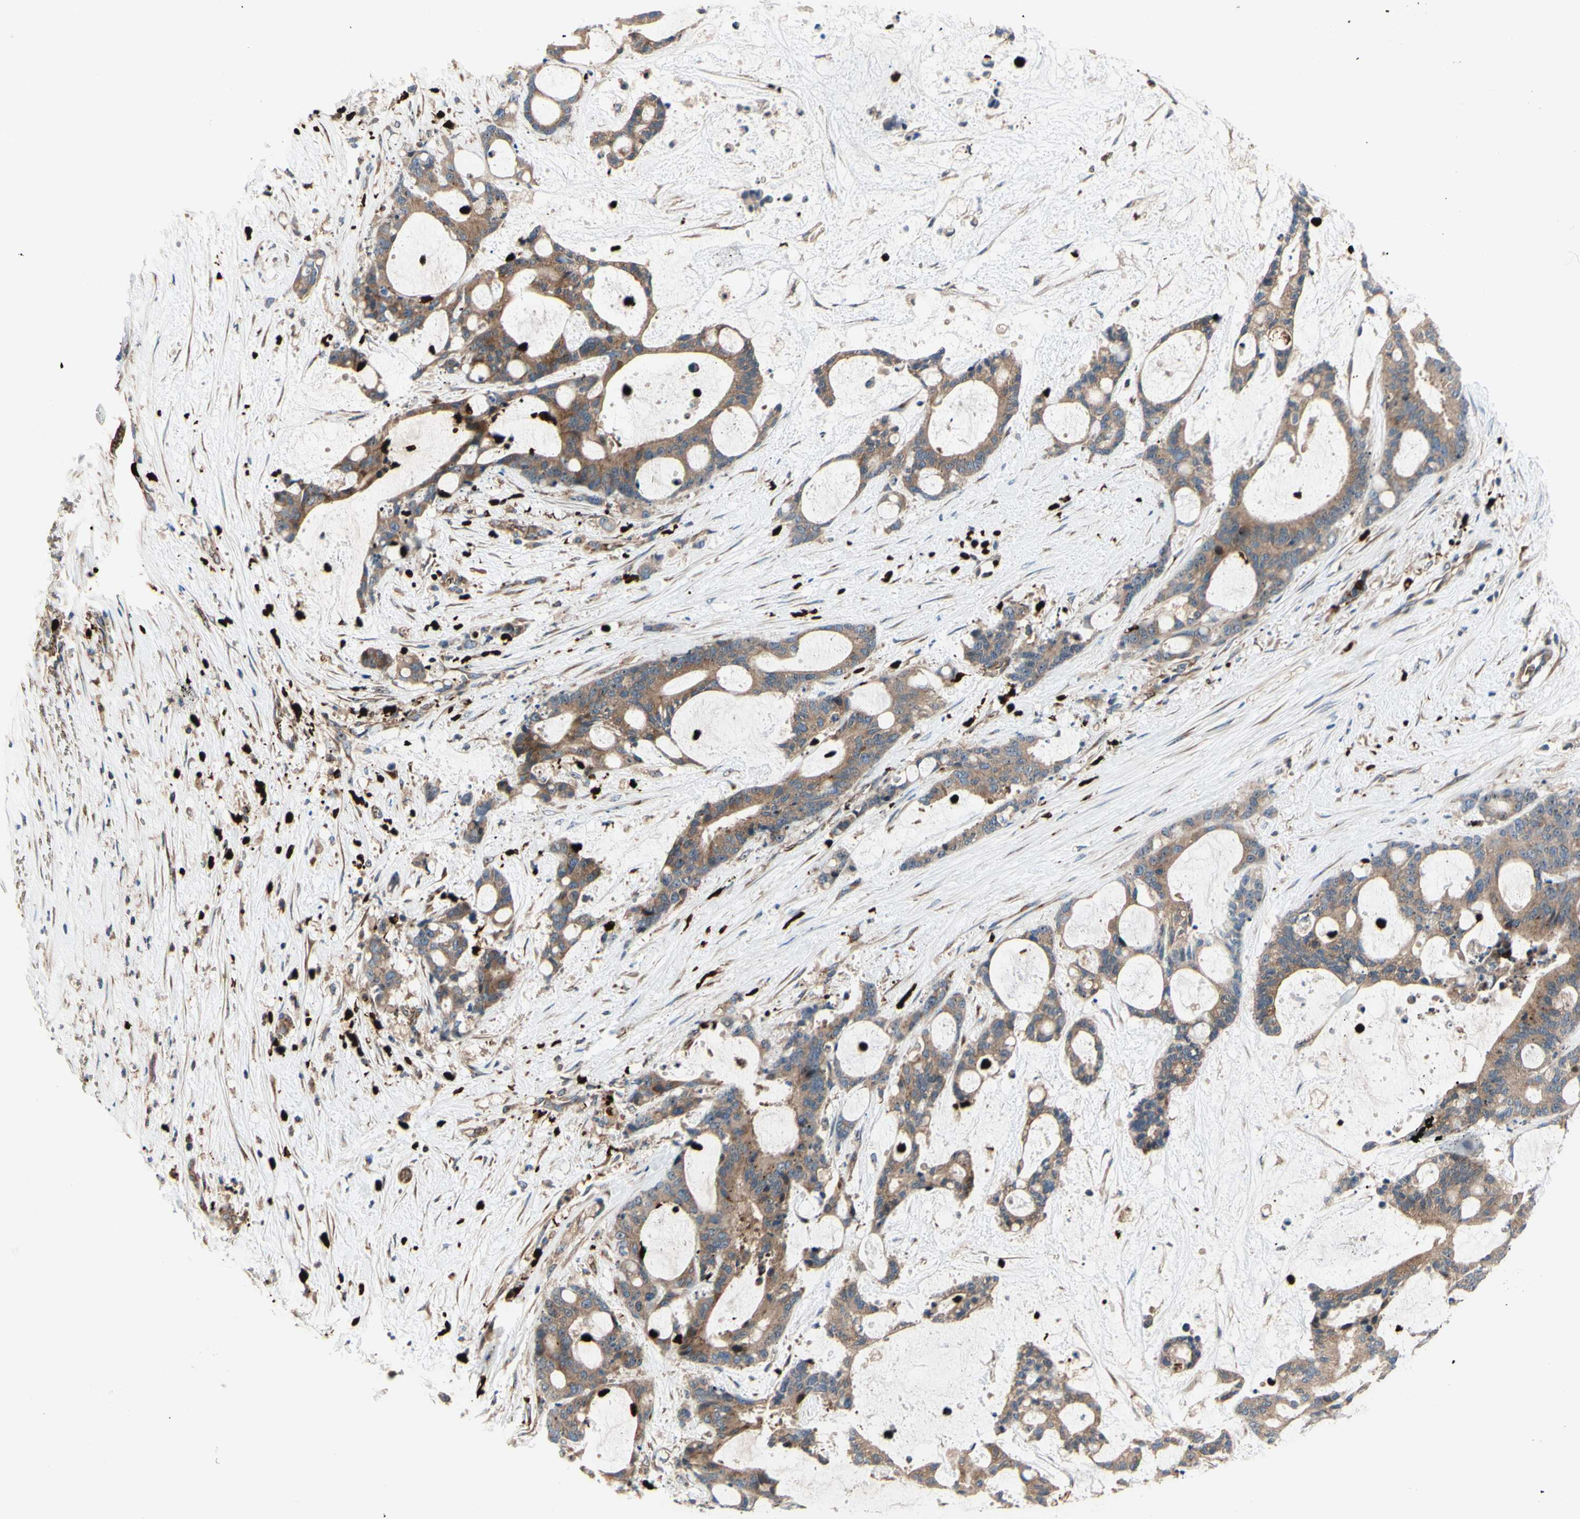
{"staining": {"intensity": "moderate", "quantity": ">75%", "location": "cytoplasmic/membranous"}, "tissue": "liver cancer", "cell_type": "Tumor cells", "image_type": "cancer", "snomed": [{"axis": "morphology", "description": "Cholangiocarcinoma"}, {"axis": "topography", "description": "Liver"}], "caption": "DAB (3,3'-diaminobenzidine) immunohistochemical staining of liver cholangiocarcinoma displays moderate cytoplasmic/membranous protein expression in approximately >75% of tumor cells.", "gene": "USP9X", "patient": {"sex": "female", "age": 73}}